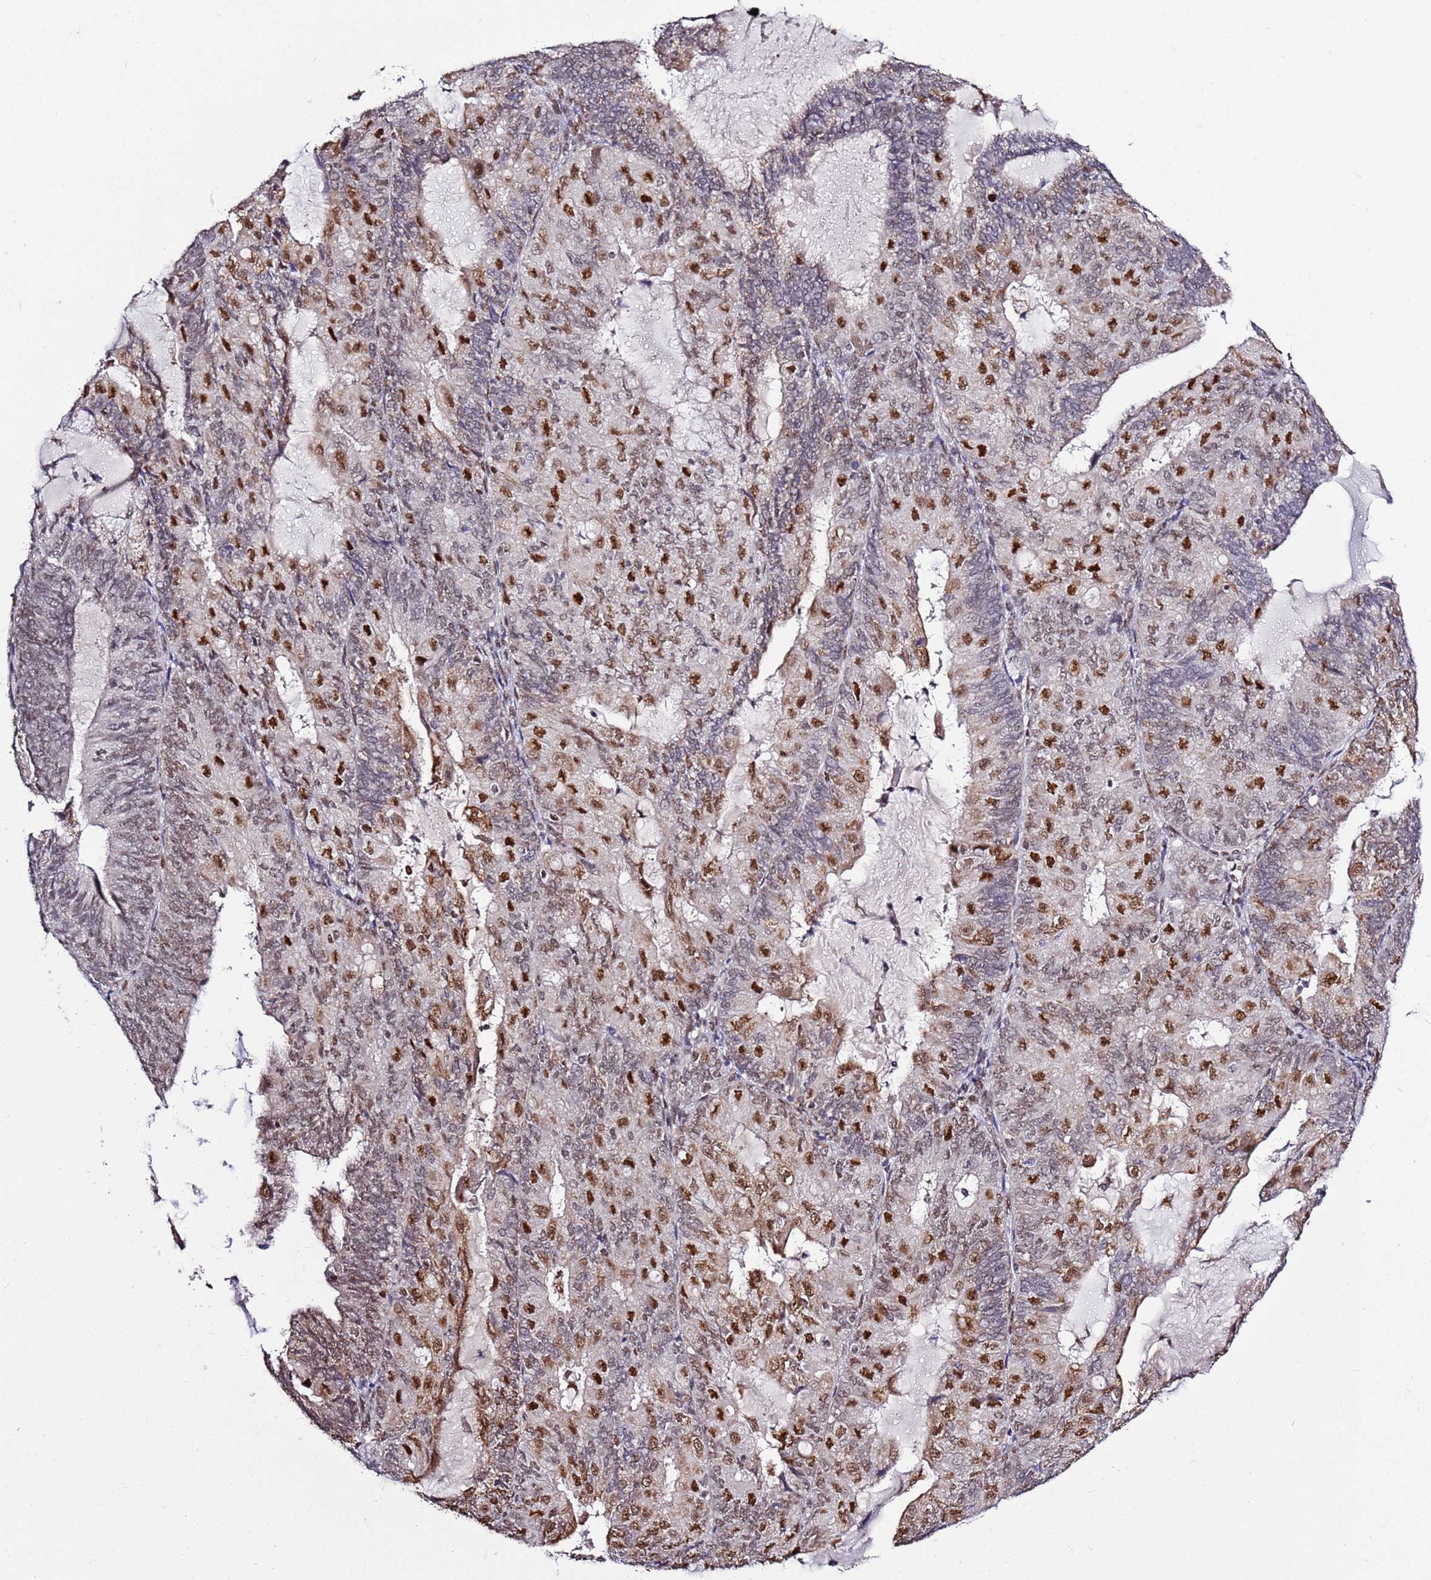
{"staining": {"intensity": "strong", "quantity": "25%-75%", "location": "cytoplasmic/membranous,nuclear"}, "tissue": "endometrial cancer", "cell_type": "Tumor cells", "image_type": "cancer", "snomed": [{"axis": "morphology", "description": "Adenocarcinoma, NOS"}, {"axis": "topography", "description": "Endometrium"}], "caption": "Protein analysis of endometrial adenocarcinoma tissue displays strong cytoplasmic/membranous and nuclear positivity in approximately 25%-75% of tumor cells.", "gene": "AKAP8L", "patient": {"sex": "female", "age": 81}}